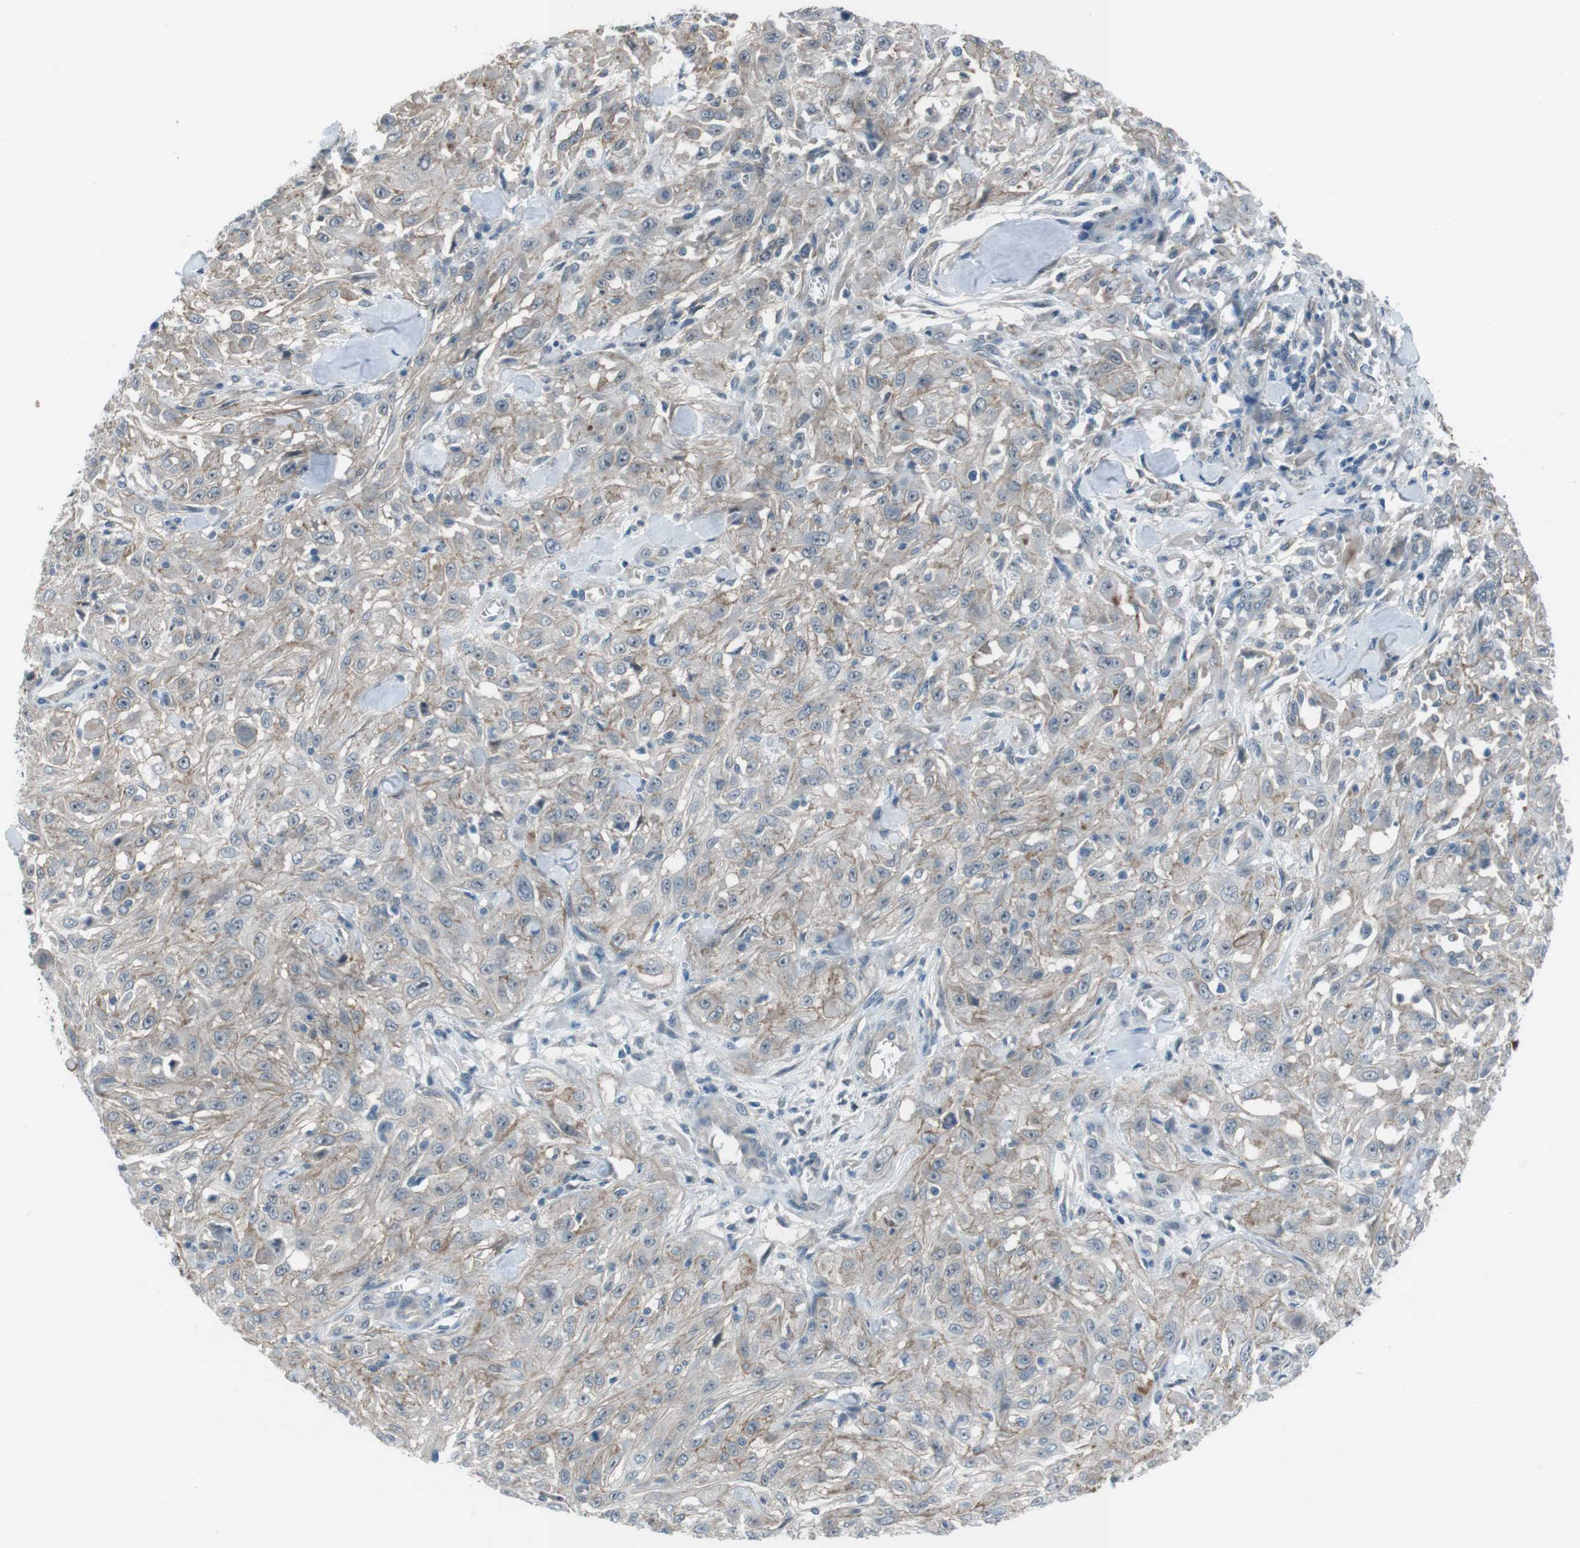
{"staining": {"intensity": "negative", "quantity": "none", "location": "none"}, "tissue": "skin cancer", "cell_type": "Tumor cells", "image_type": "cancer", "snomed": [{"axis": "morphology", "description": "Squamous cell carcinoma, NOS"}, {"axis": "morphology", "description": "Squamous cell carcinoma, metastatic, NOS"}, {"axis": "topography", "description": "Skin"}, {"axis": "topography", "description": "Lymph node"}], "caption": "Immunohistochemistry image of neoplastic tissue: human skin squamous cell carcinoma stained with DAB shows no significant protein positivity in tumor cells. Nuclei are stained in blue.", "gene": "ANK2", "patient": {"sex": "male", "age": 75}}